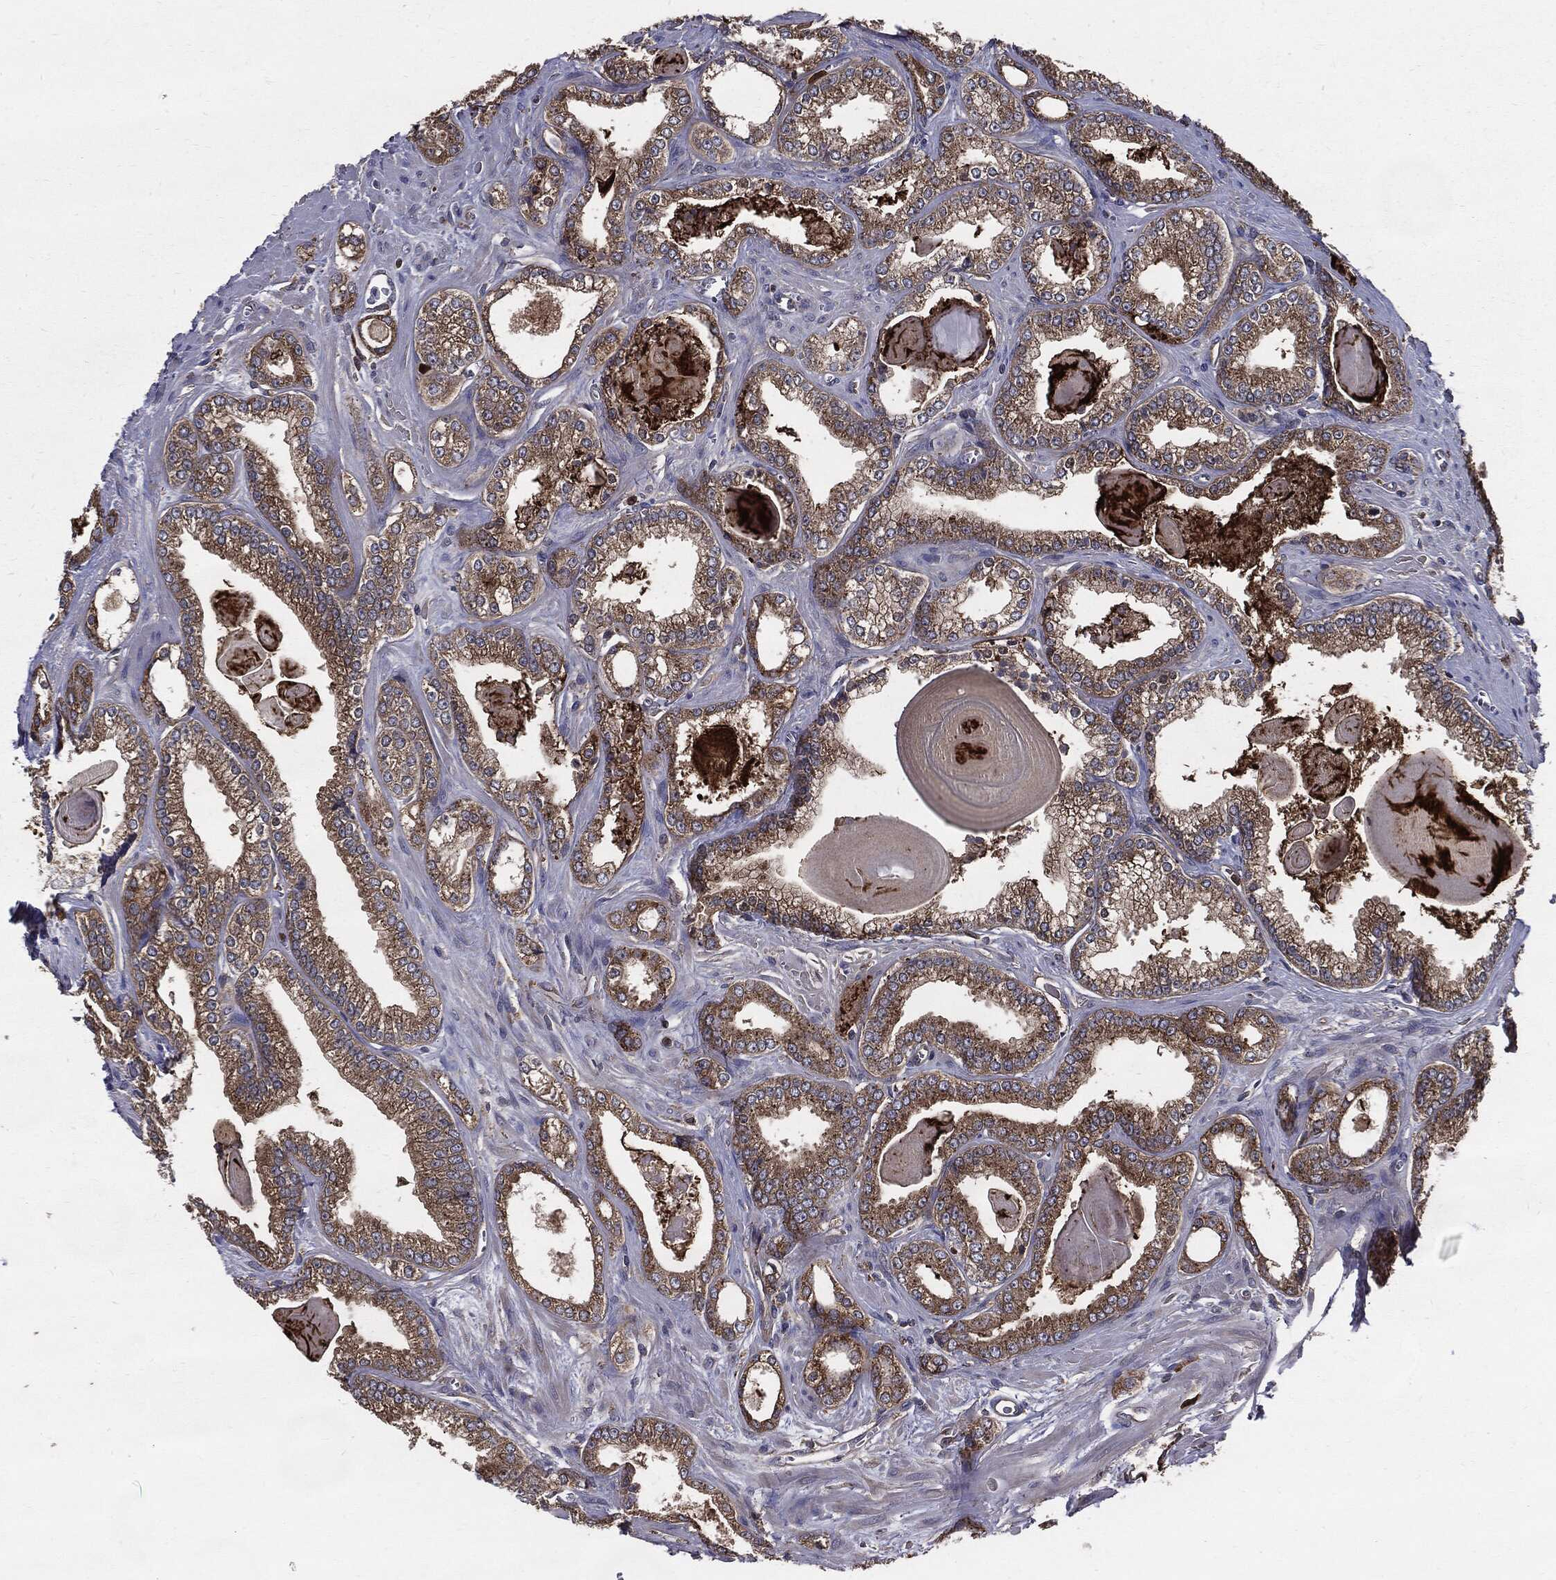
{"staining": {"intensity": "moderate", "quantity": "25%-75%", "location": "cytoplasmic/membranous"}, "tissue": "prostate cancer", "cell_type": "Tumor cells", "image_type": "cancer", "snomed": [{"axis": "morphology", "description": "Adenocarcinoma, Medium grade"}, {"axis": "topography", "description": "Prostate"}], "caption": "Approximately 25%-75% of tumor cells in human medium-grade adenocarcinoma (prostate) exhibit moderate cytoplasmic/membranous protein positivity as visualized by brown immunohistochemical staining.", "gene": "PDCD6IP", "patient": {"sex": "male", "age": 71}}